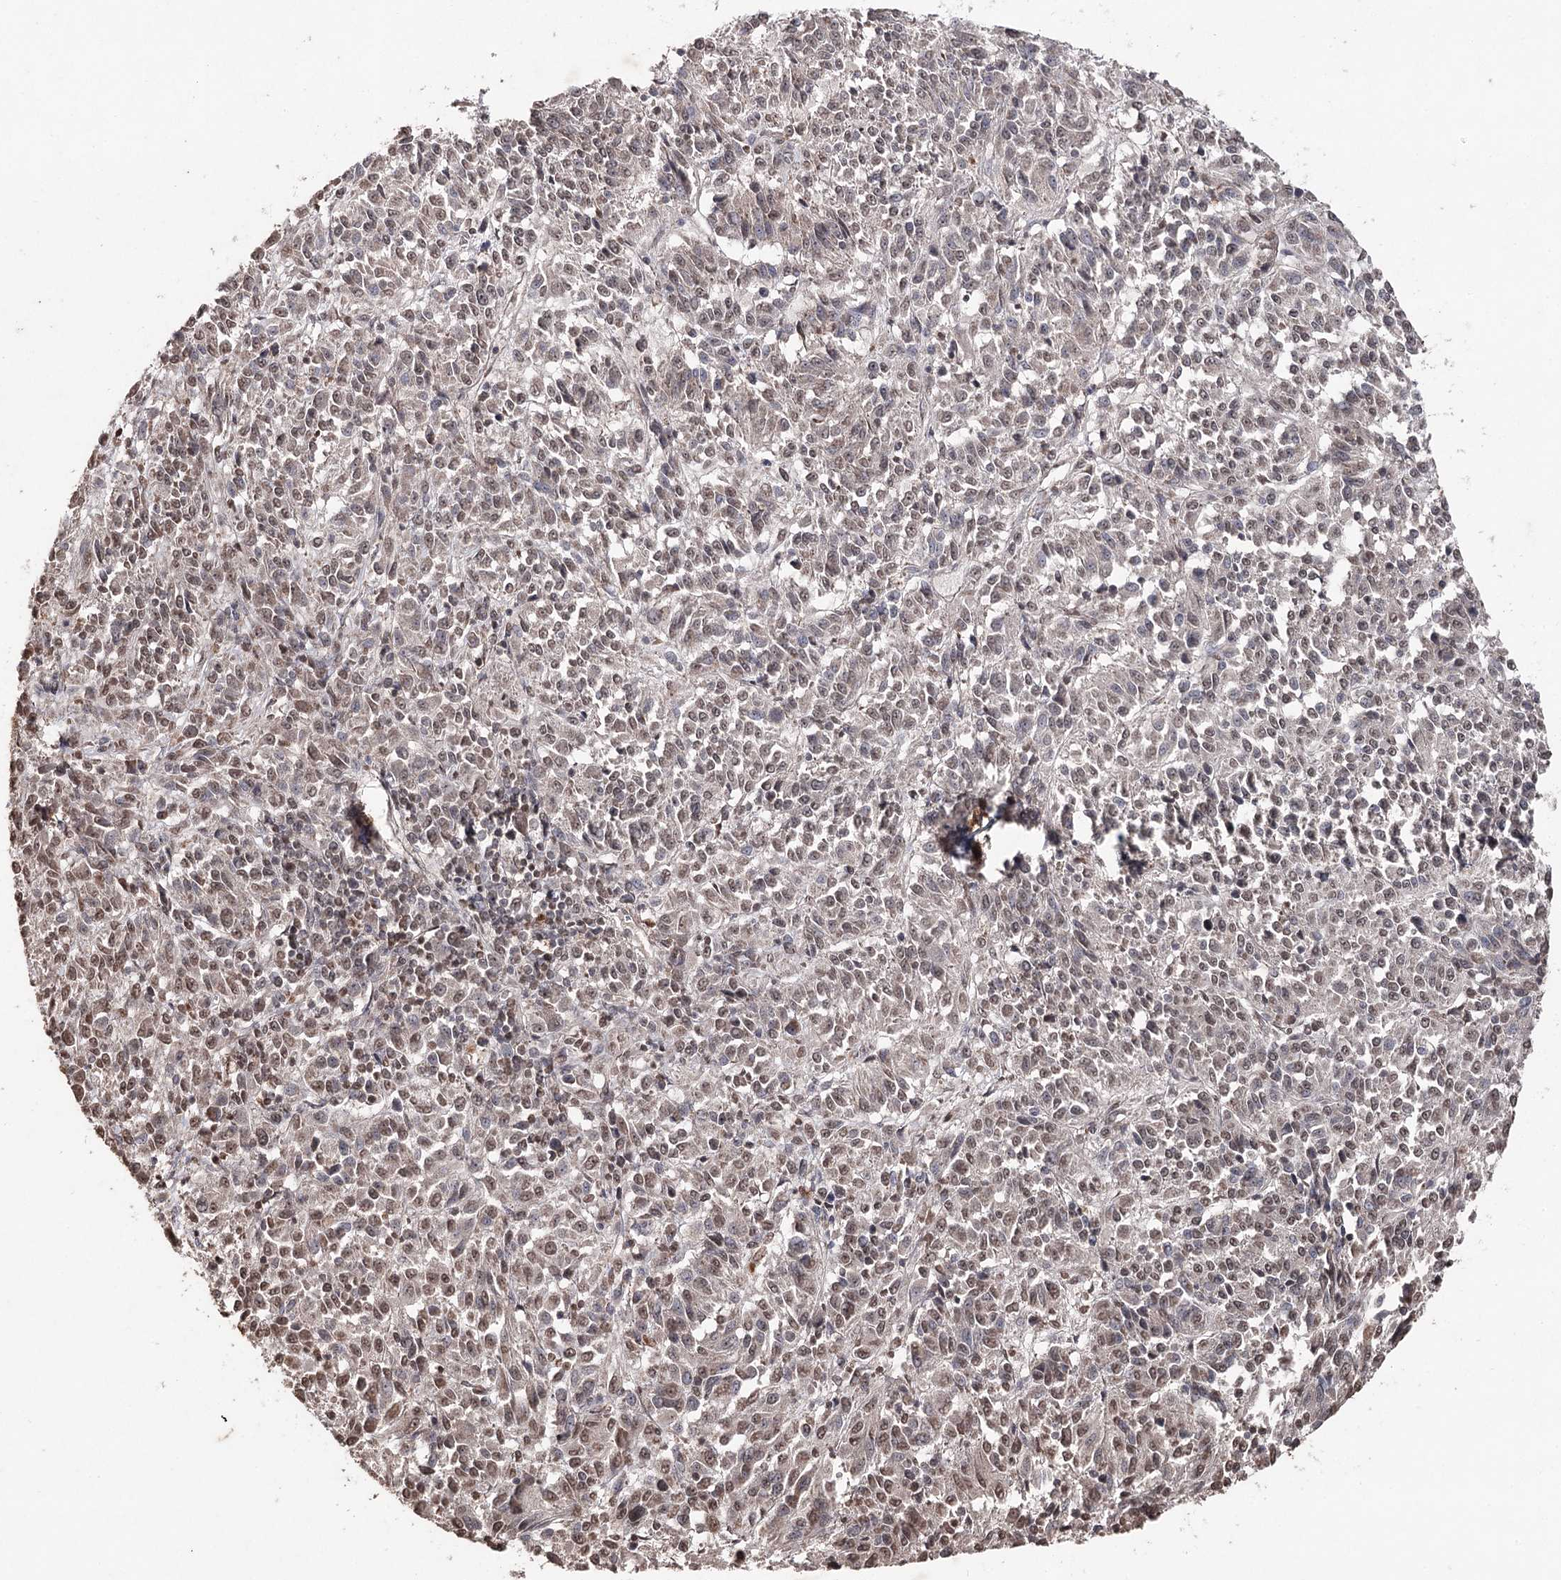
{"staining": {"intensity": "weak", "quantity": "25%-75%", "location": "cytoplasmic/membranous,nuclear"}, "tissue": "melanoma", "cell_type": "Tumor cells", "image_type": "cancer", "snomed": [{"axis": "morphology", "description": "Malignant melanoma, Metastatic site"}, {"axis": "topography", "description": "Lung"}], "caption": "Immunohistochemistry of malignant melanoma (metastatic site) demonstrates low levels of weak cytoplasmic/membranous and nuclear positivity in about 25%-75% of tumor cells.", "gene": "ATG14", "patient": {"sex": "male", "age": 64}}